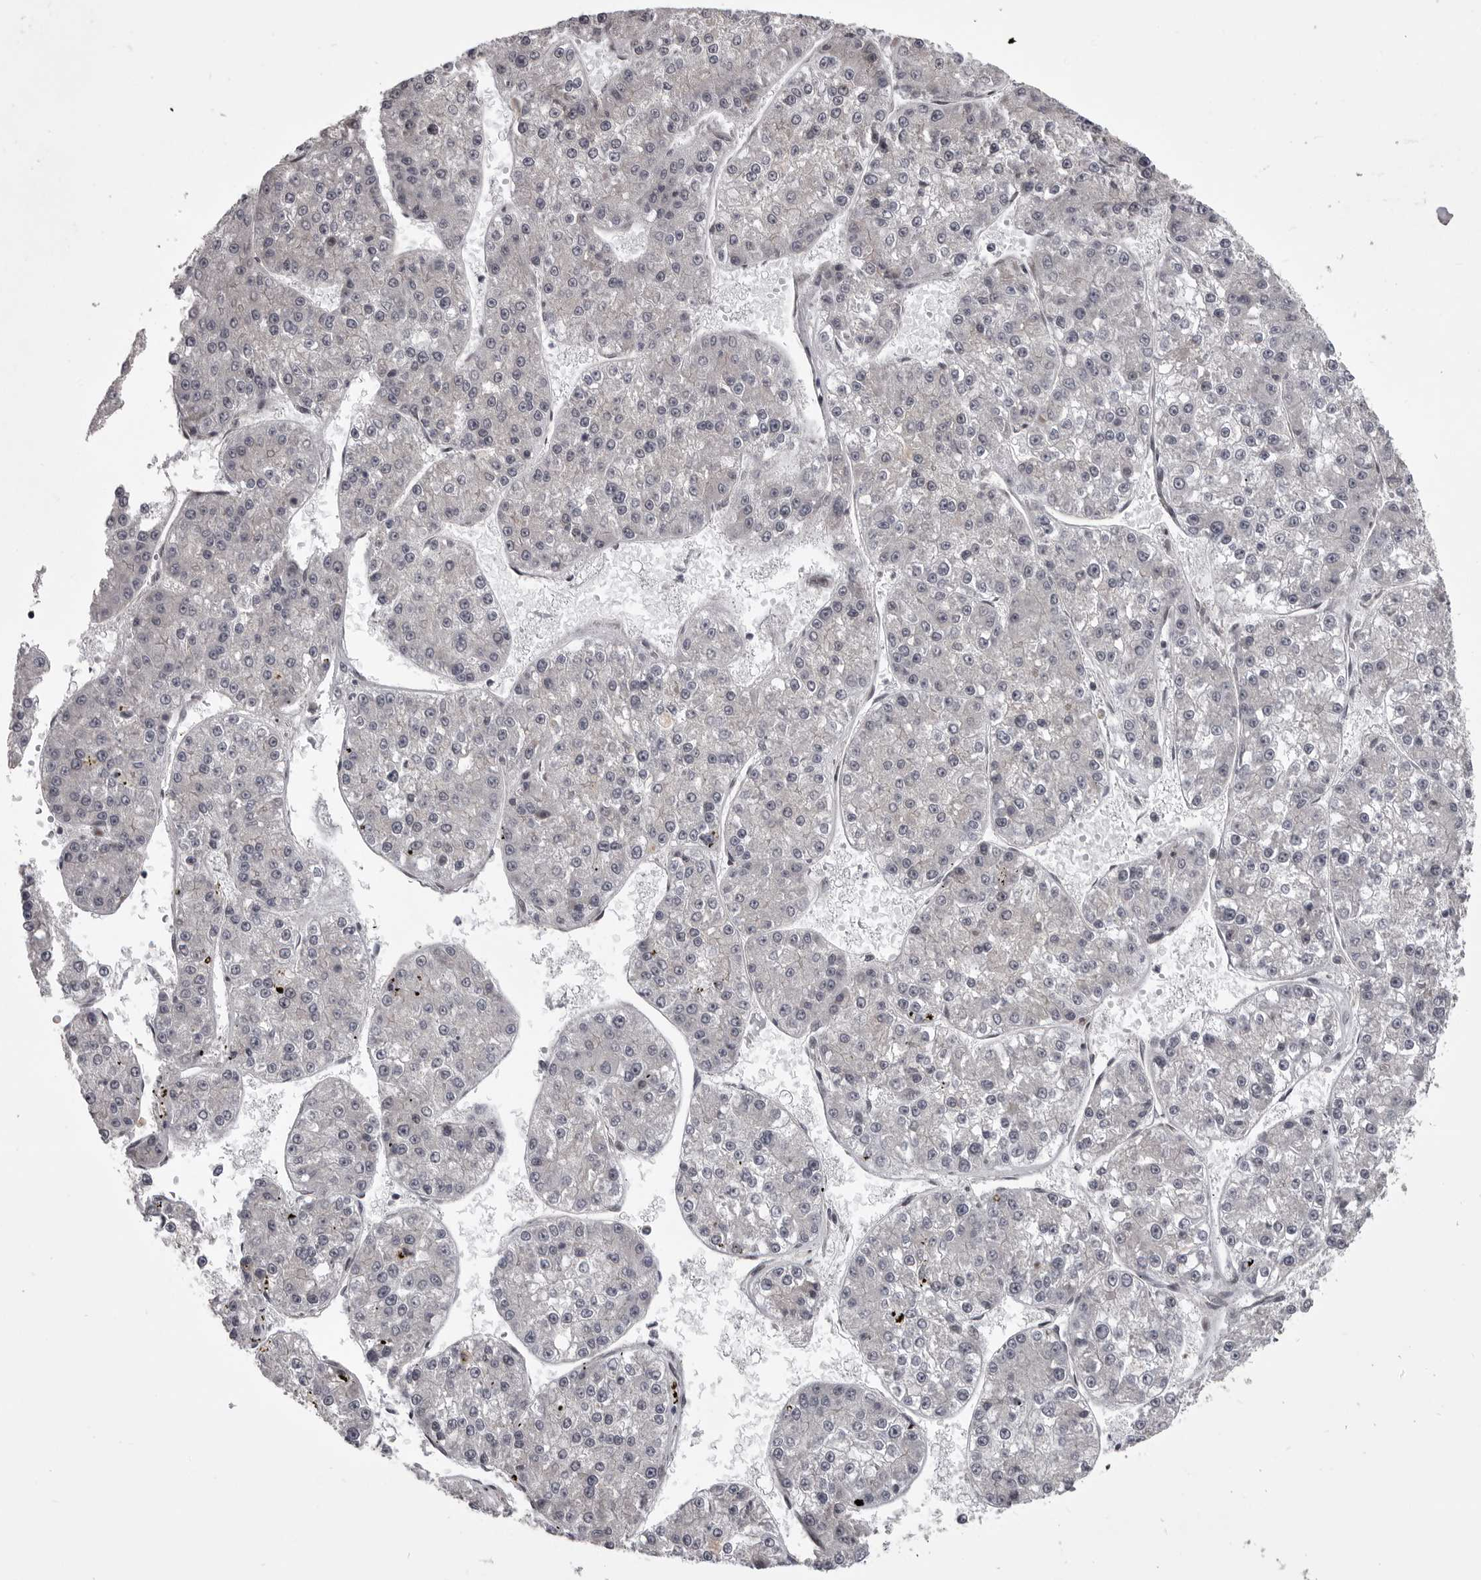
{"staining": {"intensity": "negative", "quantity": "none", "location": "none"}, "tissue": "liver cancer", "cell_type": "Tumor cells", "image_type": "cancer", "snomed": [{"axis": "morphology", "description": "Carcinoma, Hepatocellular, NOS"}, {"axis": "topography", "description": "Liver"}], "caption": "DAB immunohistochemical staining of human liver cancer shows no significant expression in tumor cells. (DAB (3,3'-diaminobenzidine) IHC visualized using brightfield microscopy, high magnification).", "gene": "SNX16", "patient": {"sex": "female", "age": 73}}